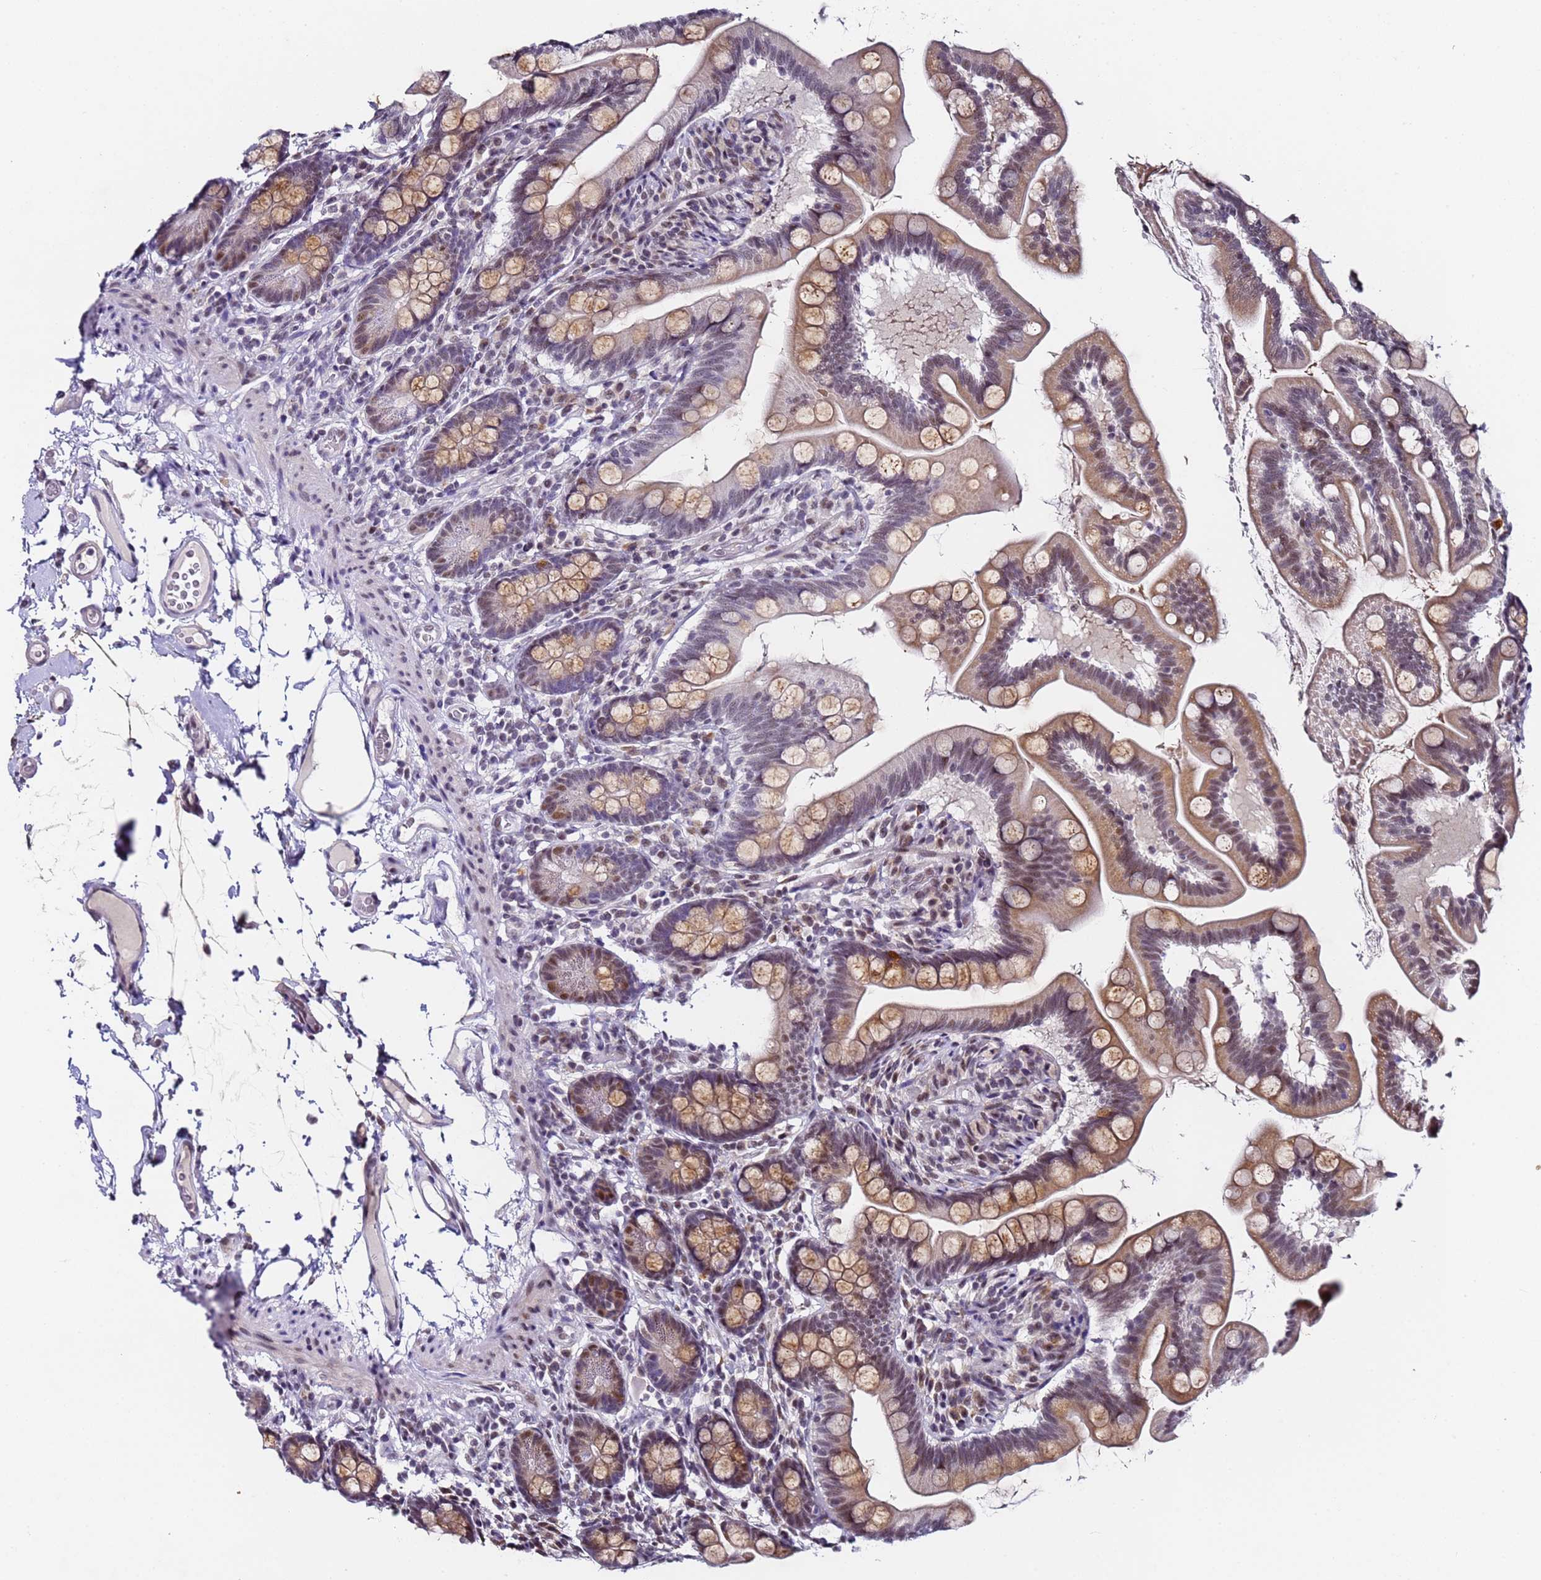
{"staining": {"intensity": "moderate", "quantity": "25%-75%", "location": "cytoplasmic/membranous,nuclear"}, "tissue": "small intestine", "cell_type": "Glandular cells", "image_type": "normal", "snomed": [{"axis": "morphology", "description": "Normal tissue, NOS"}, {"axis": "topography", "description": "Small intestine"}], "caption": "Immunohistochemical staining of normal small intestine reveals medium levels of moderate cytoplasmic/membranous,nuclear staining in approximately 25%-75% of glandular cells.", "gene": "FNBP4", "patient": {"sex": "female", "age": 64}}